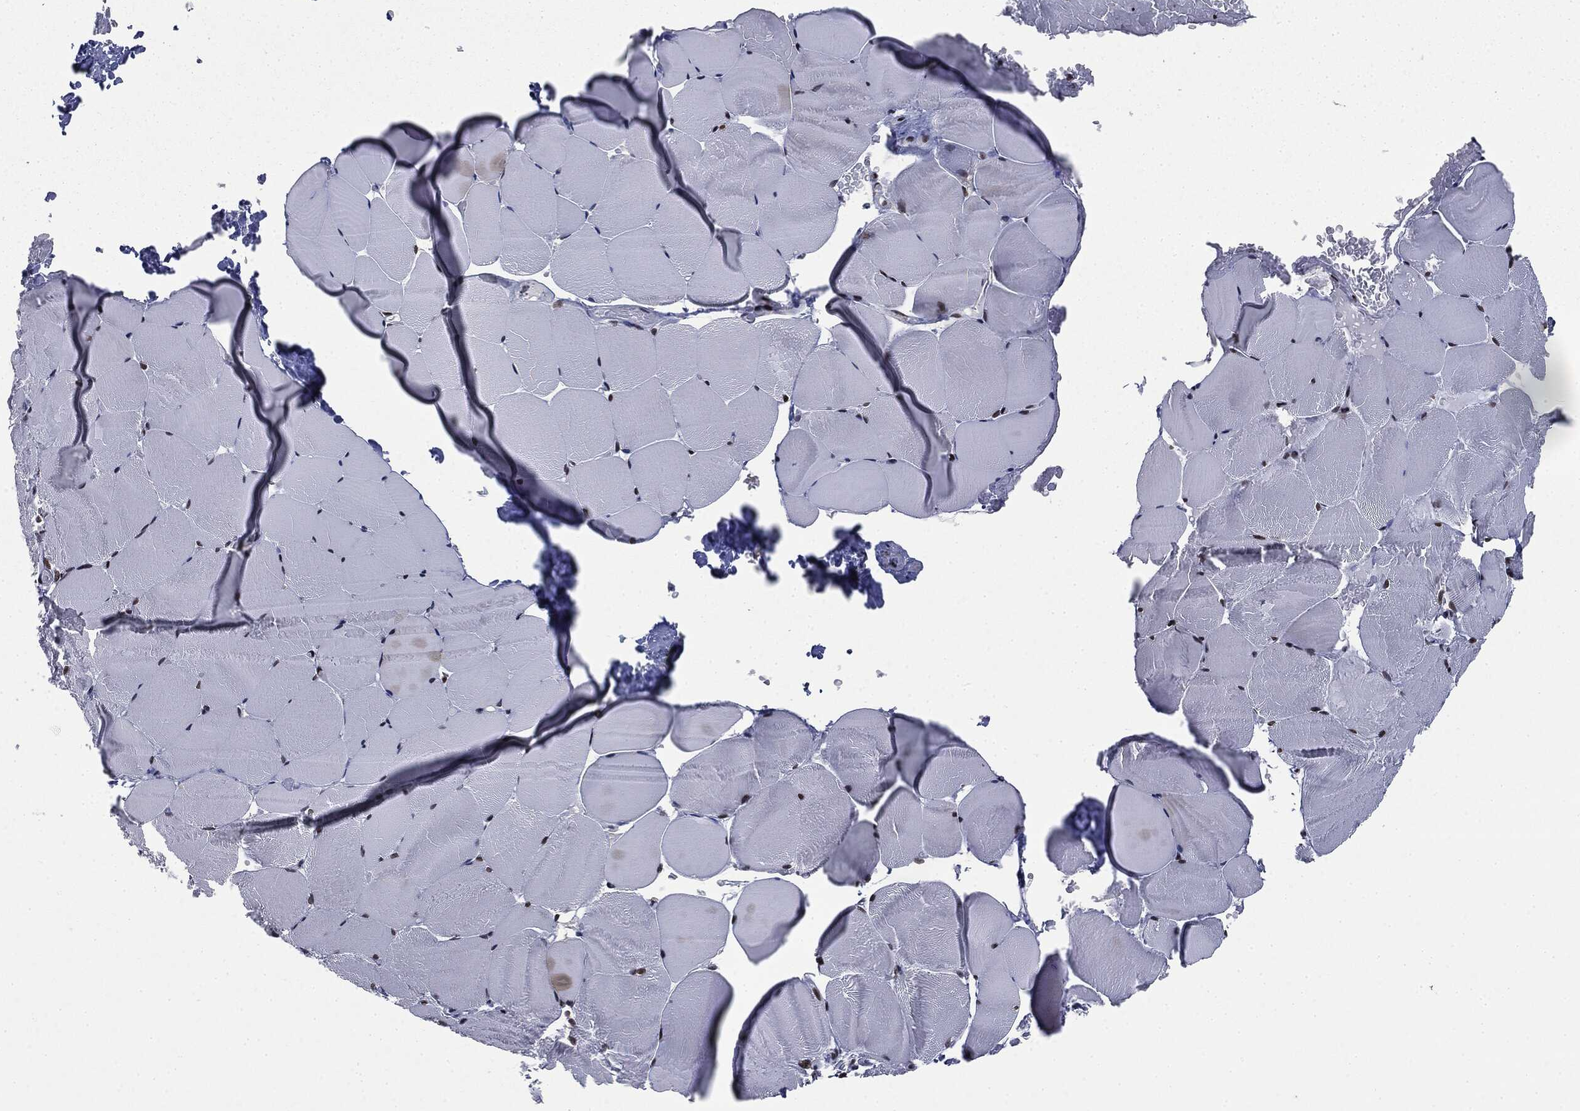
{"staining": {"intensity": "moderate", "quantity": "<25%", "location": "nuclear"}, "tissue": "skeletal muscle", "cell_type": "Myocytes", "image_type": "normal", "snomed": [{"axis": "morphology", "description": "Normal tissue, NOS"}, {"axis": "topography", "description": "Skeletal muscle"}], "caption": "Protein expression analysis of unremarkable skeletal muscle shows moderate nuclear positivity in approximately <25% of myocytes.", "gene": "MSH2", "patient": {"sex": "female", "age": 37}}